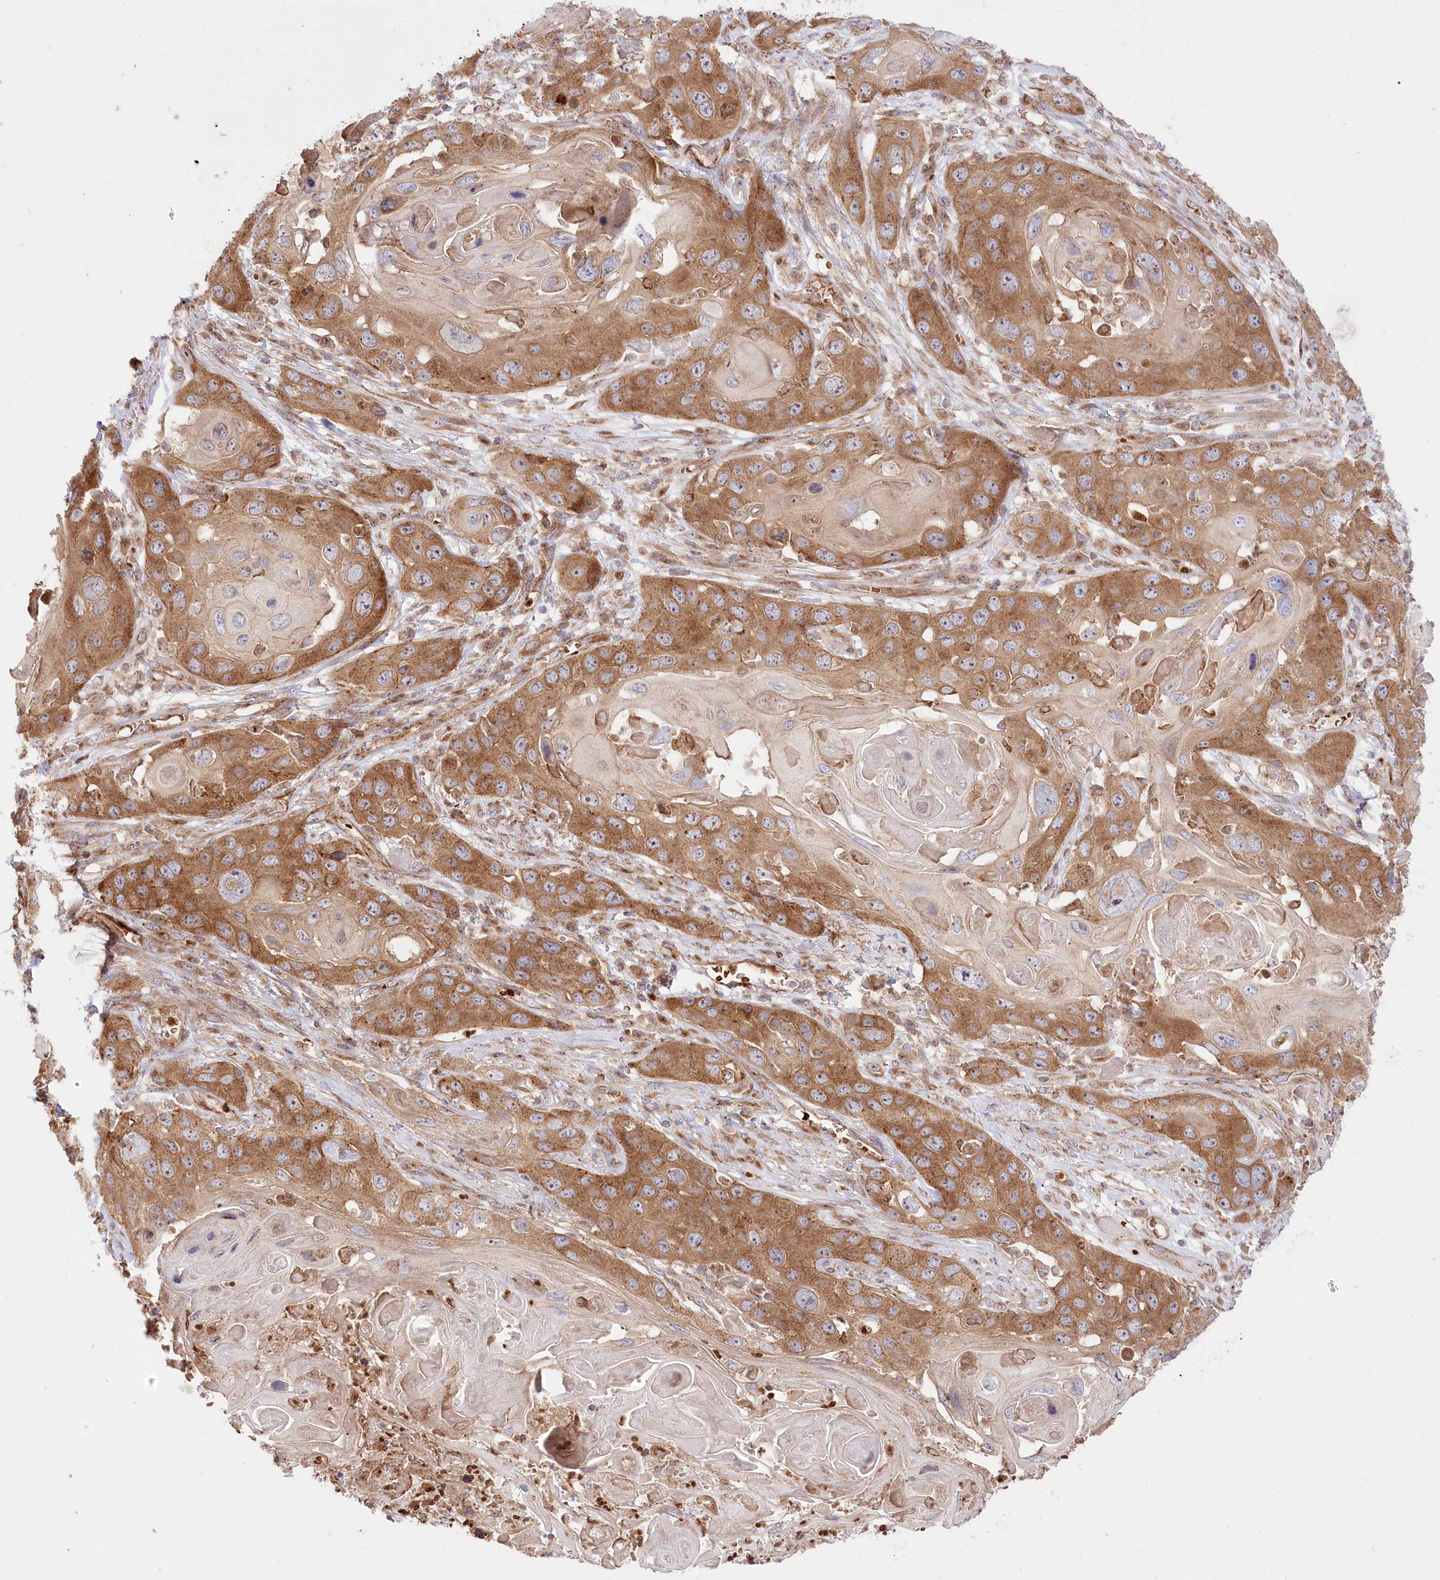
{"staining": {"intensity": "moderate", "quantity": ">75%", "location": "cytoplasmic/membranous"}, "tissue": "skin cancer", "cell_type": "Tumor cells", "image_type": "cancer", "snomed": [{"axis": "morphology", "description": "Squamous cell carcinoma, NOS"}, {"axis": "topography", "description": "Skin"}], "caption": "Protein positivity by IHC demonstrates moderate cytoplasmic/membranous staining in about >75% of tumor cells in skin cancer. The staining was performed using DAB (3,3'-diaminobenzidine) to visualize the protein expression in brown, while the nuclei were stained in blue with hematoxylin (Magnification: 20x).", "gene": "COMMD3", "patient": {"sex": "male", "age": 55}}